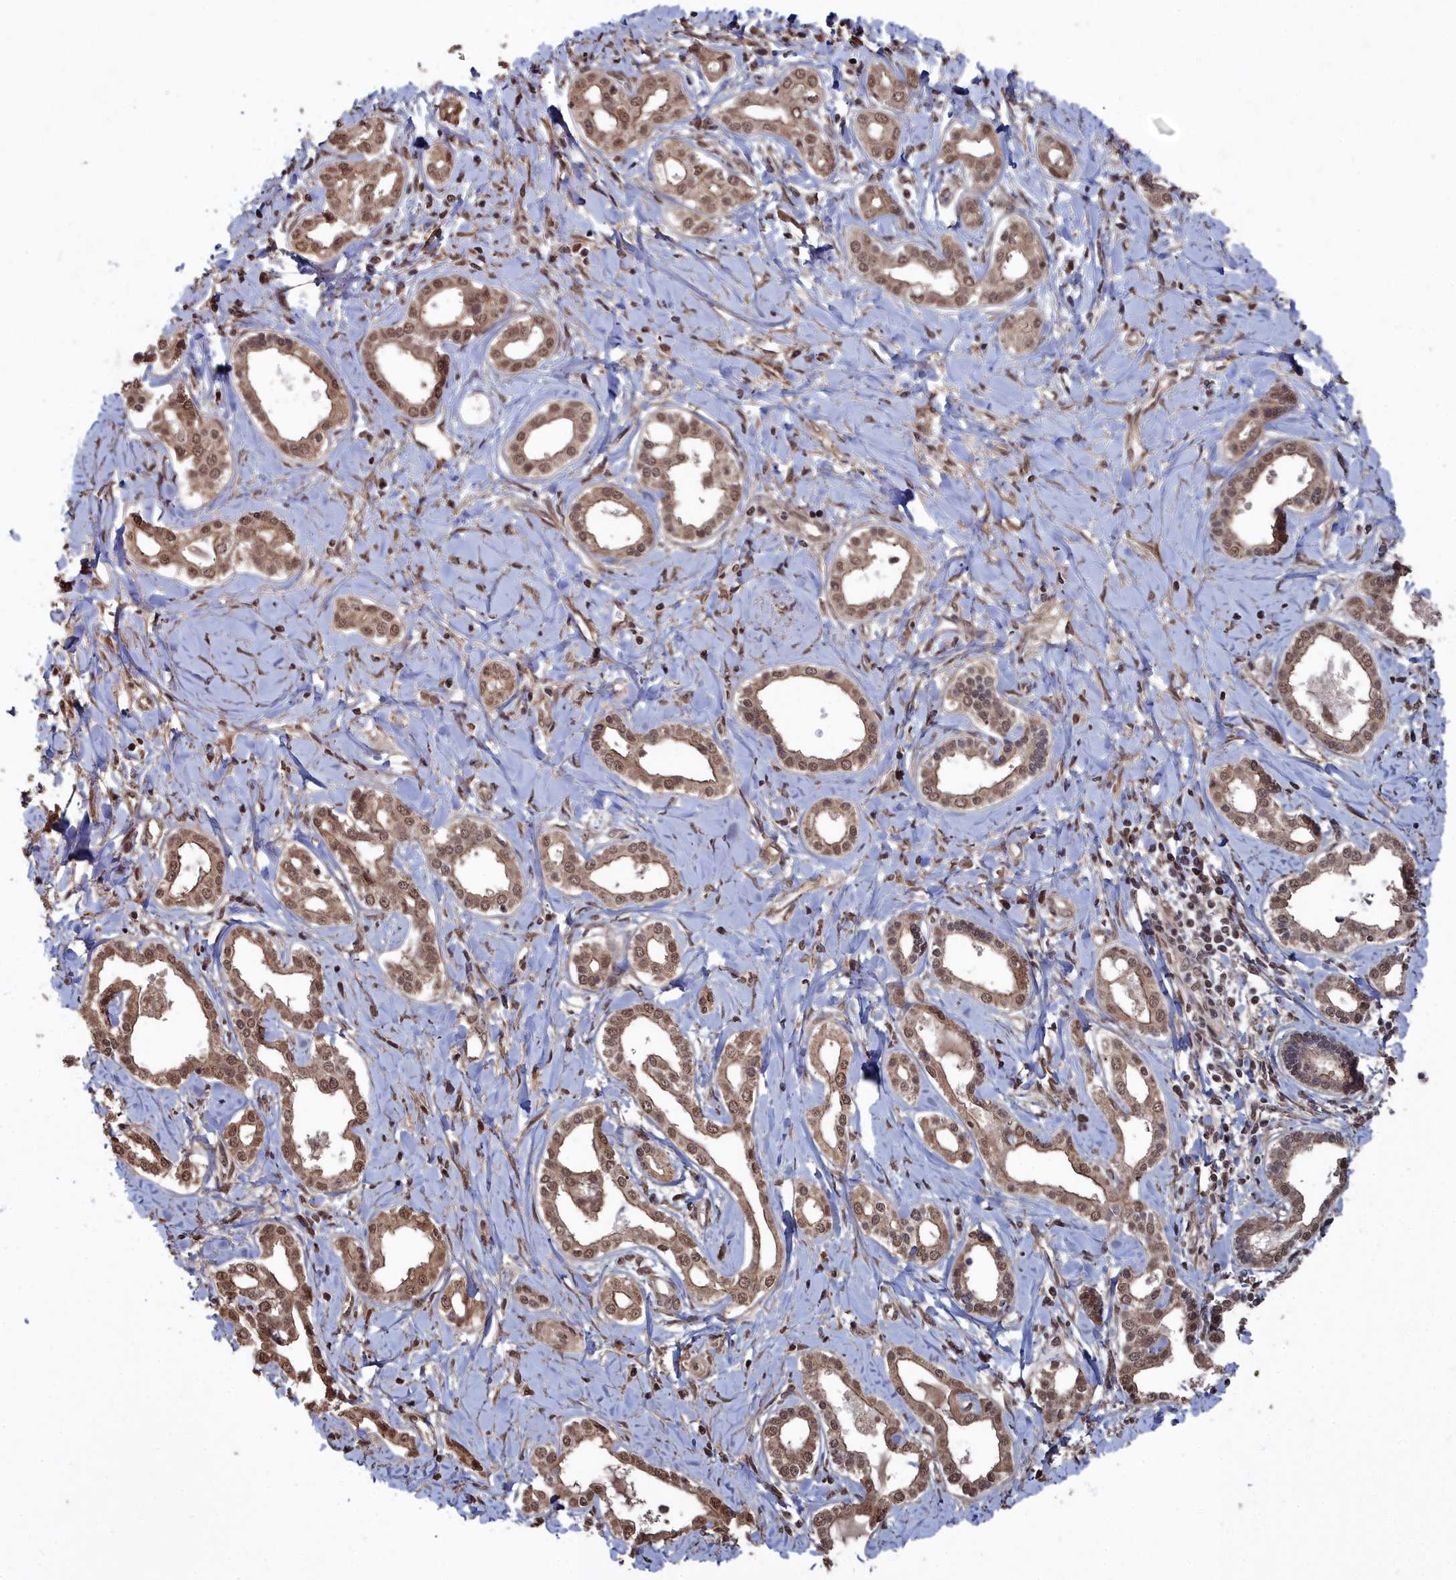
{"staining": {"intensity": "moderate", "quantity": ">75%", "location": "cytoplasmic/membranous,nuclear"}, "tissue": "liver cancer", "cell_type": "Tumor cells", "image_type": "cancer", "snomed": [{"axis": "morphology", "description": "Cholangiocarcinoma"}, {"axis": "topography", "description": "Liver"}], "caption": "Human cholangiocarcinoma (liver) stained with a brown dye displays moderate cytoplasmic/membranous and nuclear positive expression in approximately >75% of tumor cells.", "gene": "CCNP", "patient": {"sex": "female", "age": 77}}